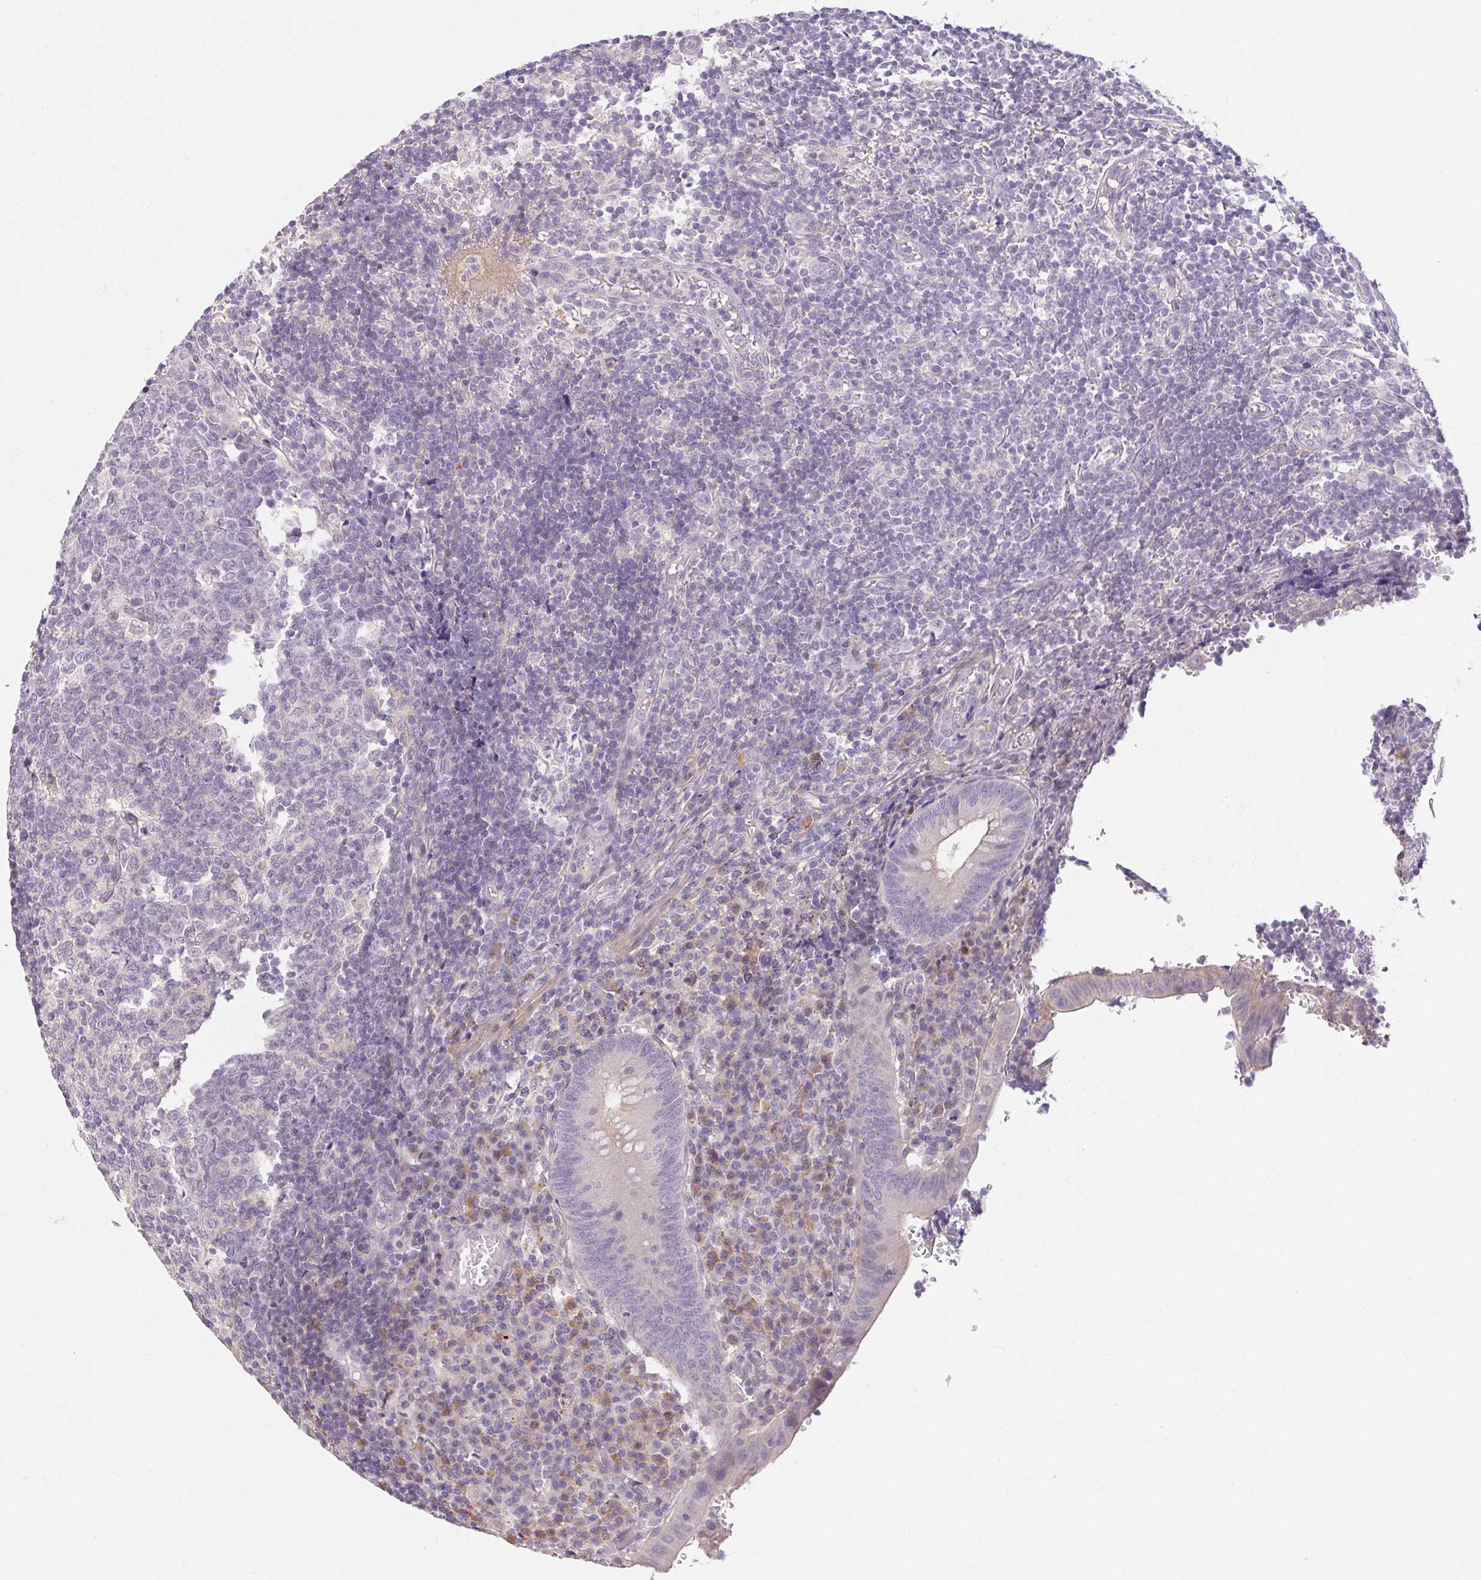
{"staining": {"intensity": "weak", "quantity": "25%-75%", "location": "cytoplasmic/membranous"}, "tissue": "appendix", "cell_type": "Glandular cells", "image_type": "normal", "snomed": [{"axis": "morphology", "description": "Normal tissue, NOS"}, {"axis": "topography", "description": "Appendix"}], "caption": "Appendix stained for a protein (brown) reveals weak cytoplasmic/membranous positive positivity in about 25%-75% of glandular cells.", "gene": "TMEM52B", "patient": {"sex": "male", "age": 18}}